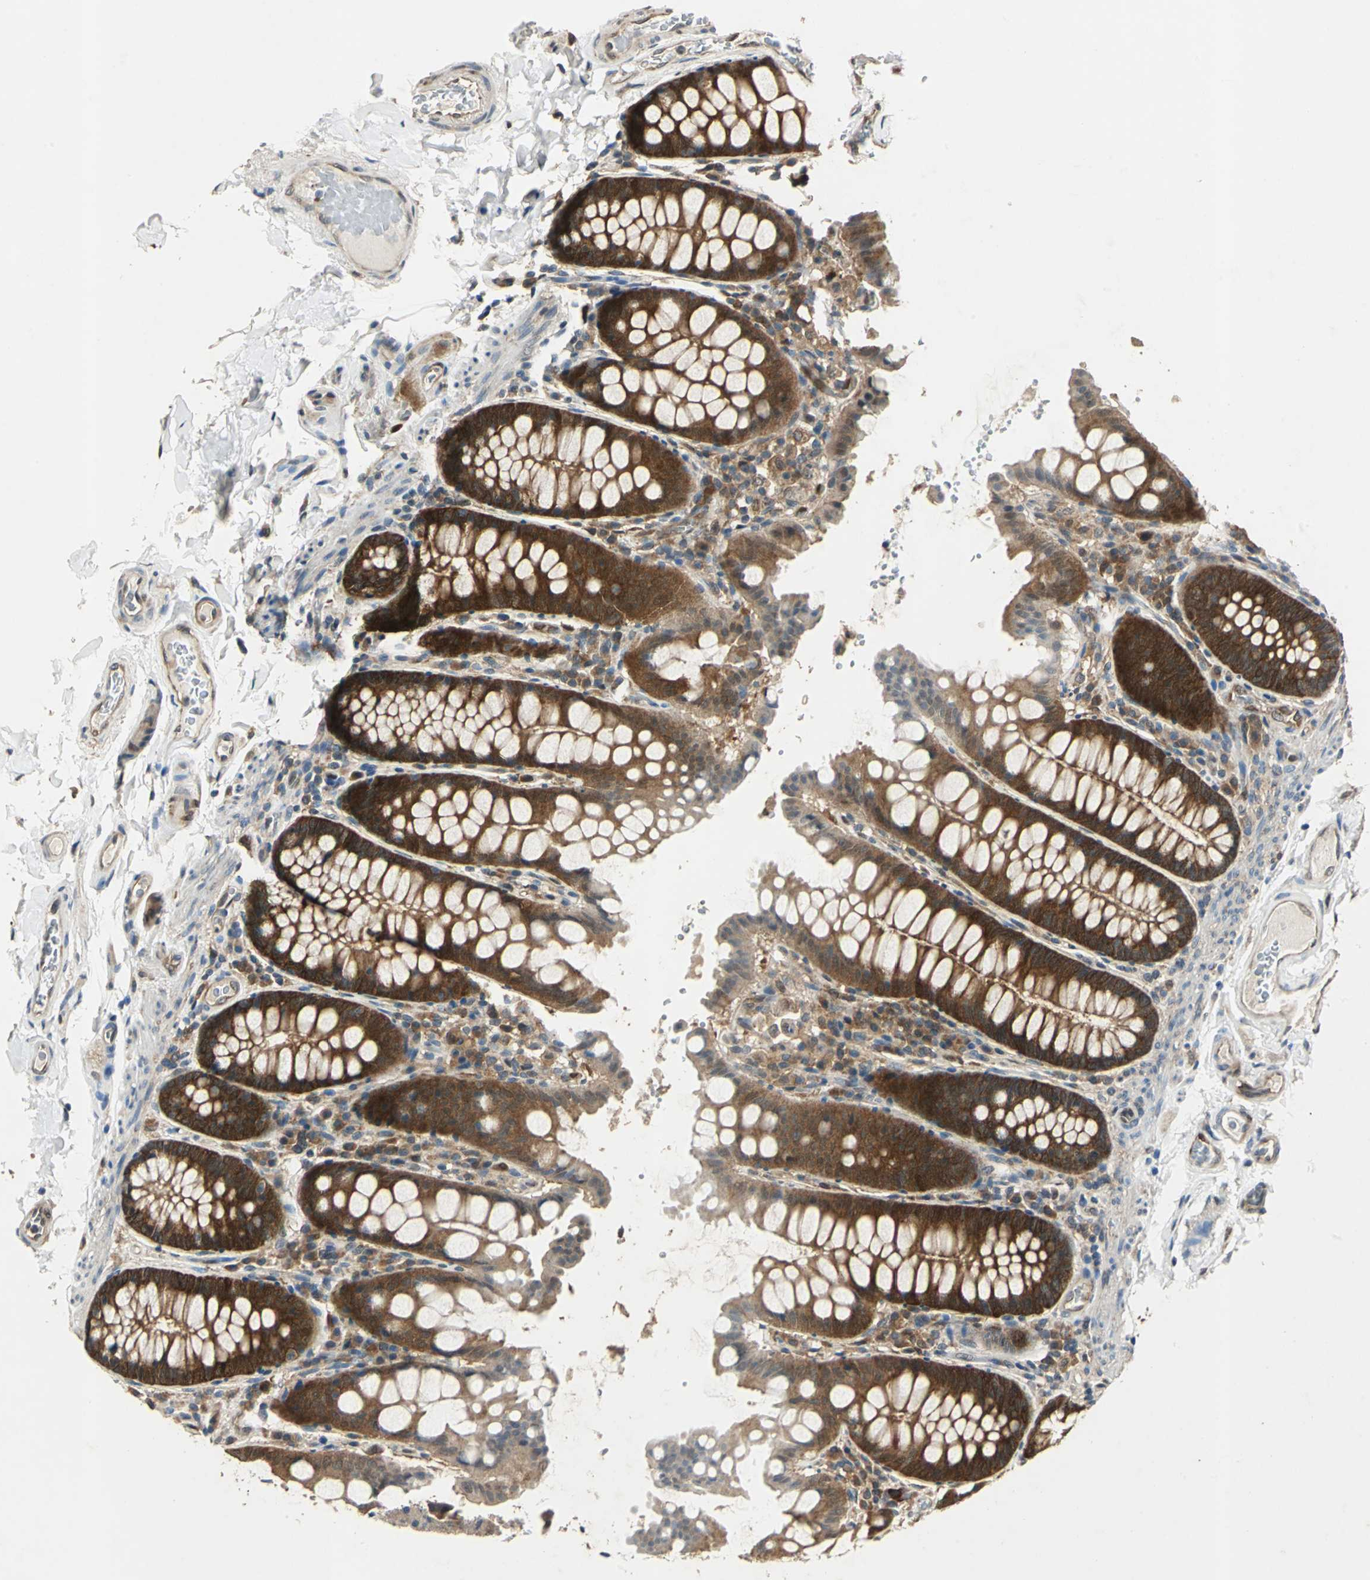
{"staining": {"intensity": "weak", "quantity": ">75%", "location": "cytoplasmic/membranous"}, "tissue": "colon", "cell_type": "Endothelial cells", "image_type": "normal", "snomed": [{"axis": "morphology", "description": "Normal tissue, NOS"}, {"axis": "topography", "description": "Colon"}], "caption": "The micrograph demonstrates immunohistochemical staining of normal colon. There is weak cytoplasmic/membranous expression is seen in about >75% of endothelial cells.", "gene": "RRM2B", "patient": {"sex": "female", "age": 61}}